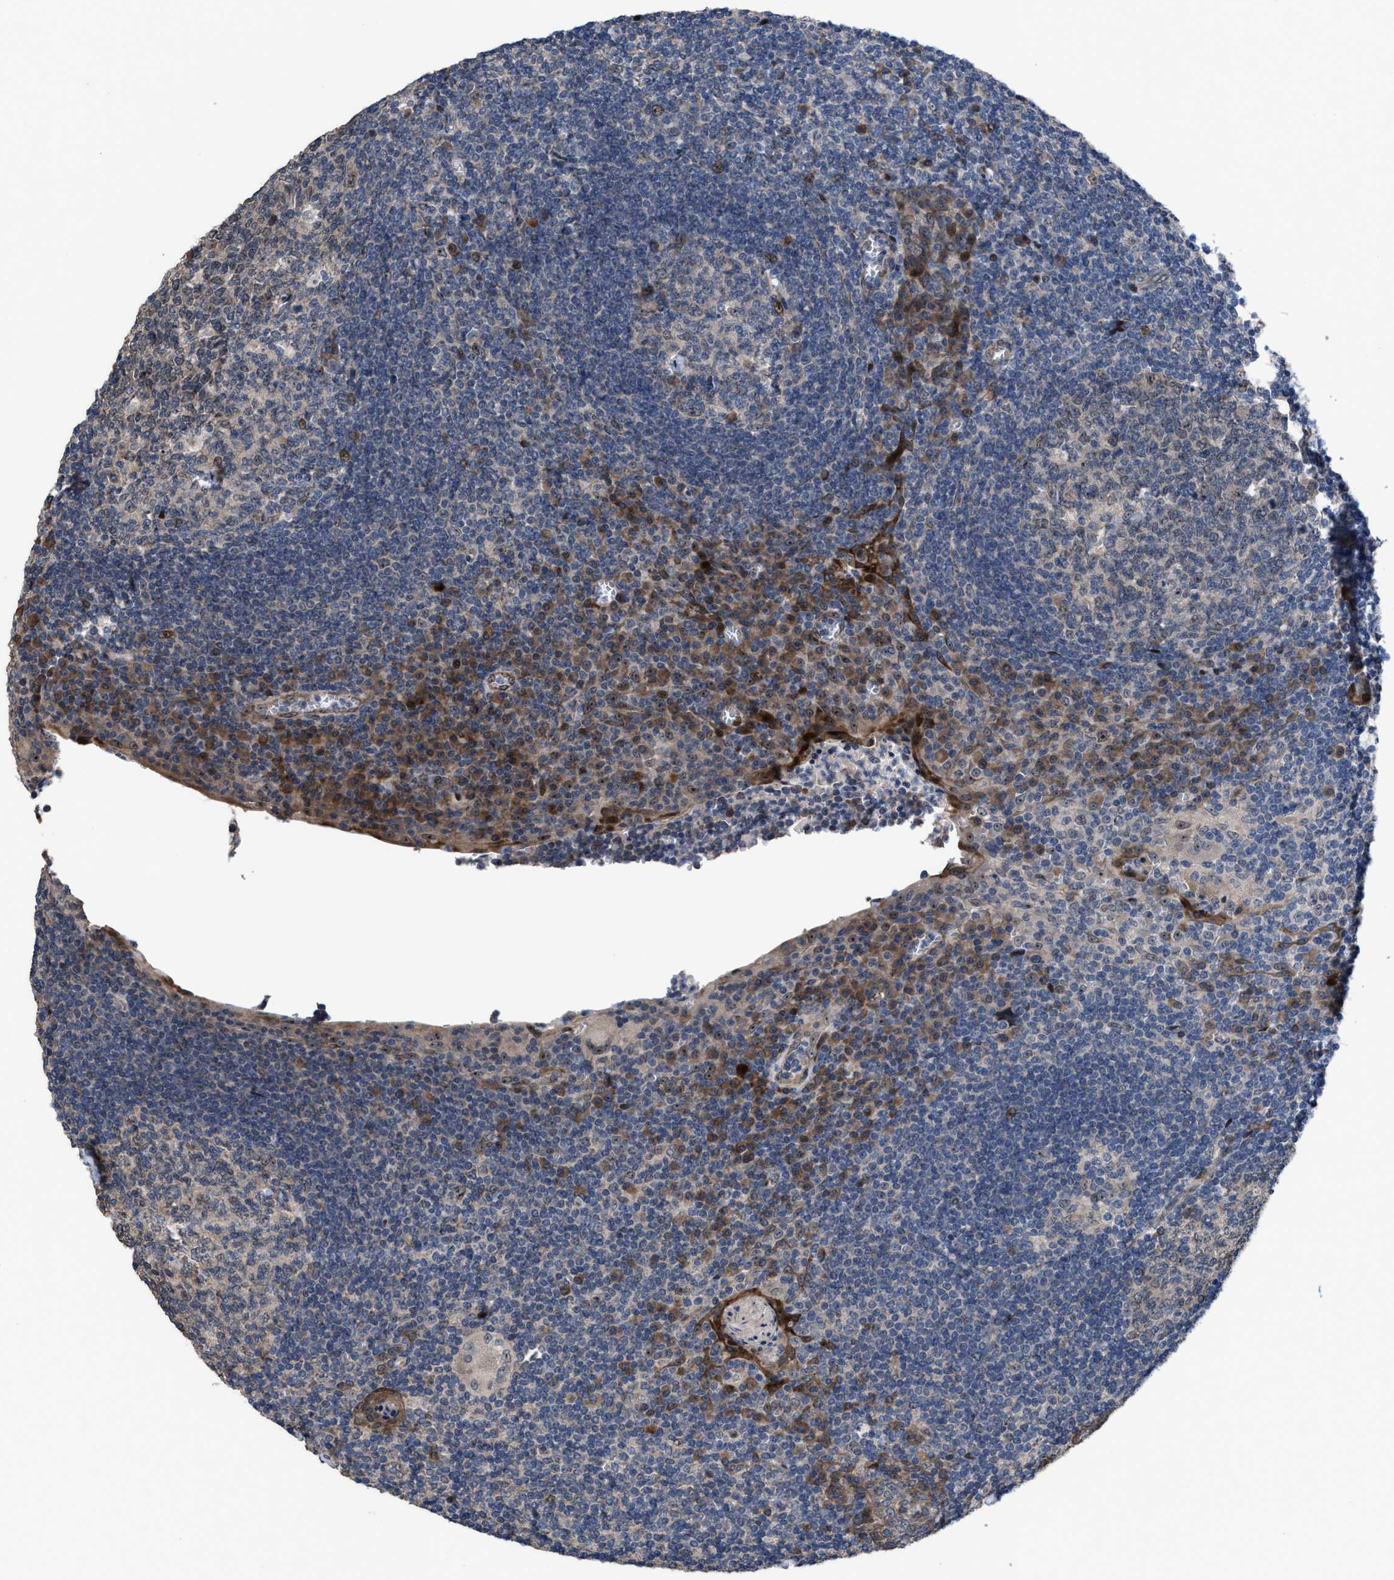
{"staining": {"intensity": "weak", "quantity": "25%-75%", "location": "cytoplasmic/membranous"}, "tissue": "tonsil", "cell_type": "Germinal center cells", "image_type": "normal", "snomed": [{"axis": "morphology", "description": "Normal tissue, NOS"}, {"axis": "topography", "description": "Tonsil"}], "caption": "A low amount of weak cytoplasmic/membranous positivity is identified in about 25%-75% of germinal center cells in normal tonsil. The staining was performed using DAB (3,3'-diaminobenzidine), with brown indicating positive protein expression. Nuclei are stained blue with hematoxylin.", "gene": "HAUS6", "patient": {"sex": "male", "age": 37}}